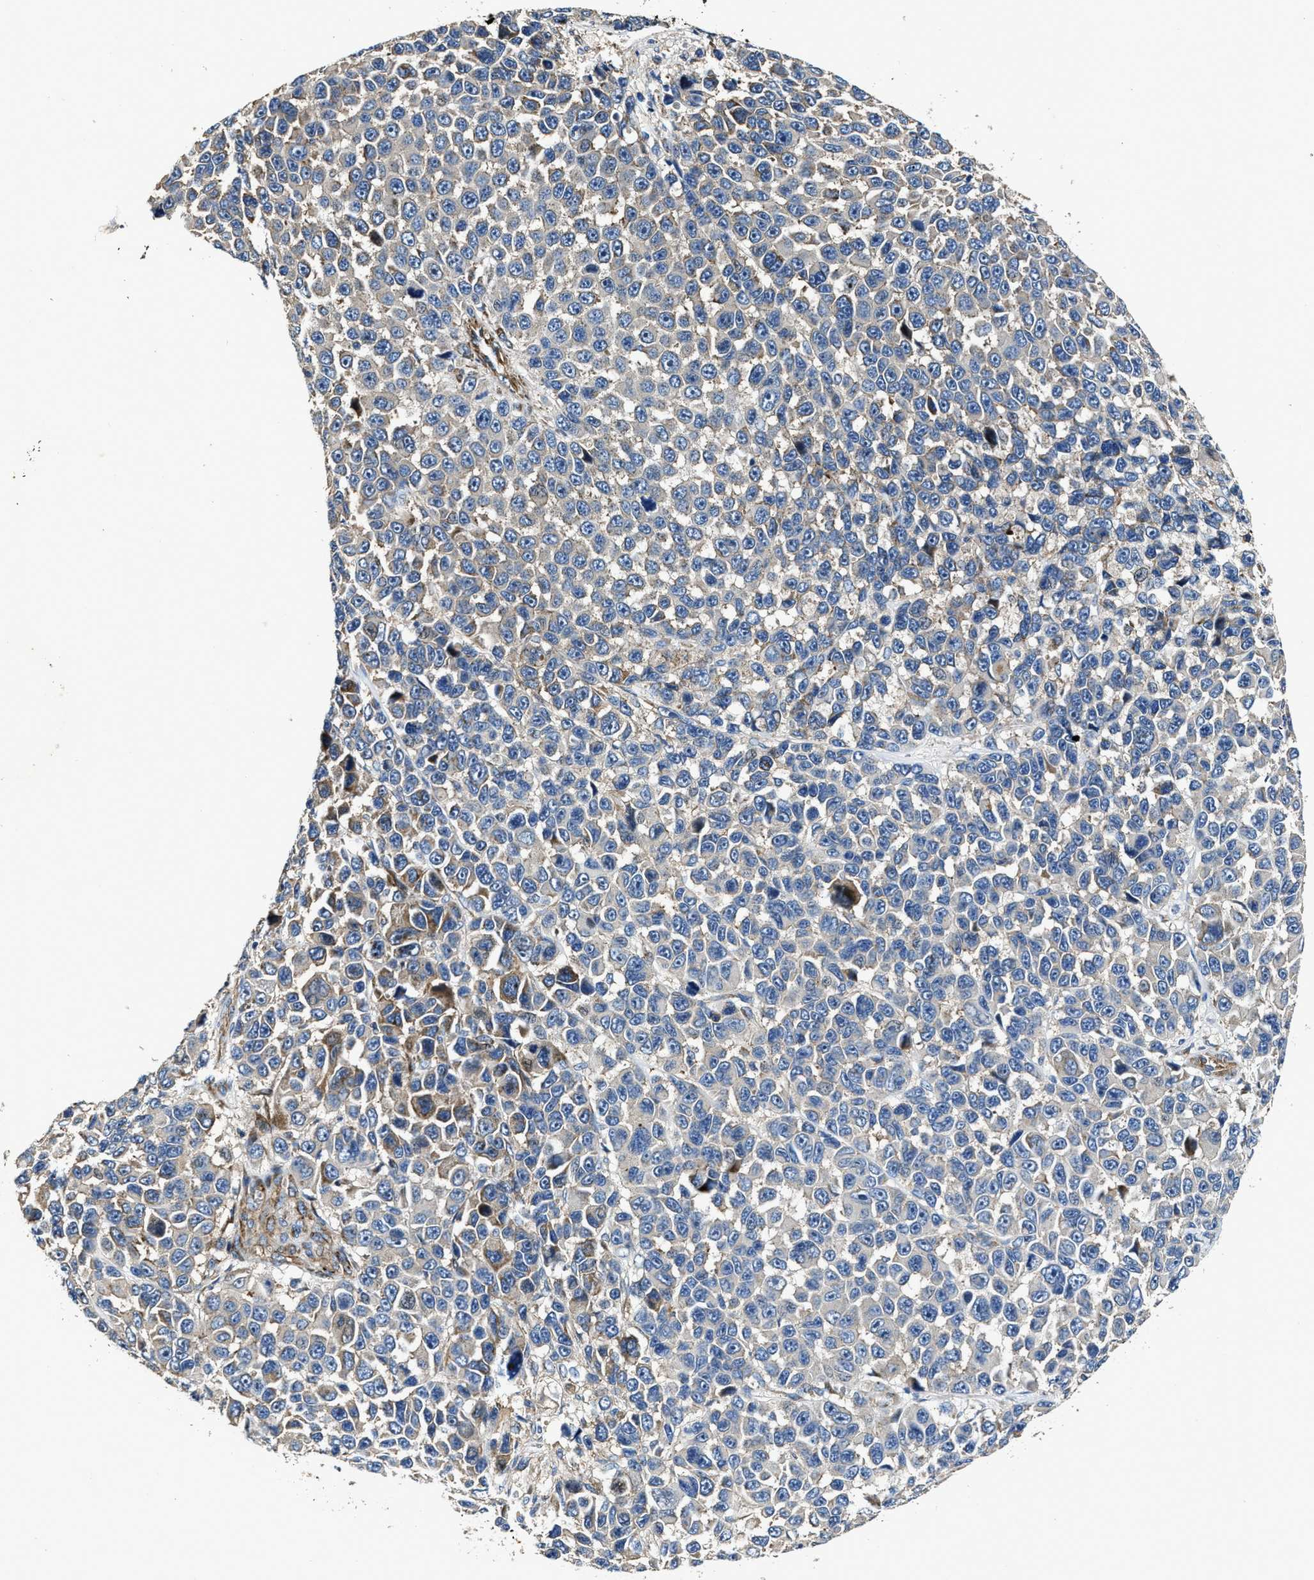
{"staining": {"intensity": "negative", "quantity": "none", "location": "none"}, "tissue": "melanoma", "cell_type": "Tumor cells", "image_type": "cancer", "snomed": [{"axis": "morphology", "description": "Malignant melanoma, NOS"}, {"axis": "topography", "description": "Skin"}], "caption": "The immunohistochemistry image has no significant expression in tumor cells of melanoma tissue.", "gene": "PTAR1", "patient": {"sex": "male", "age": 53}}